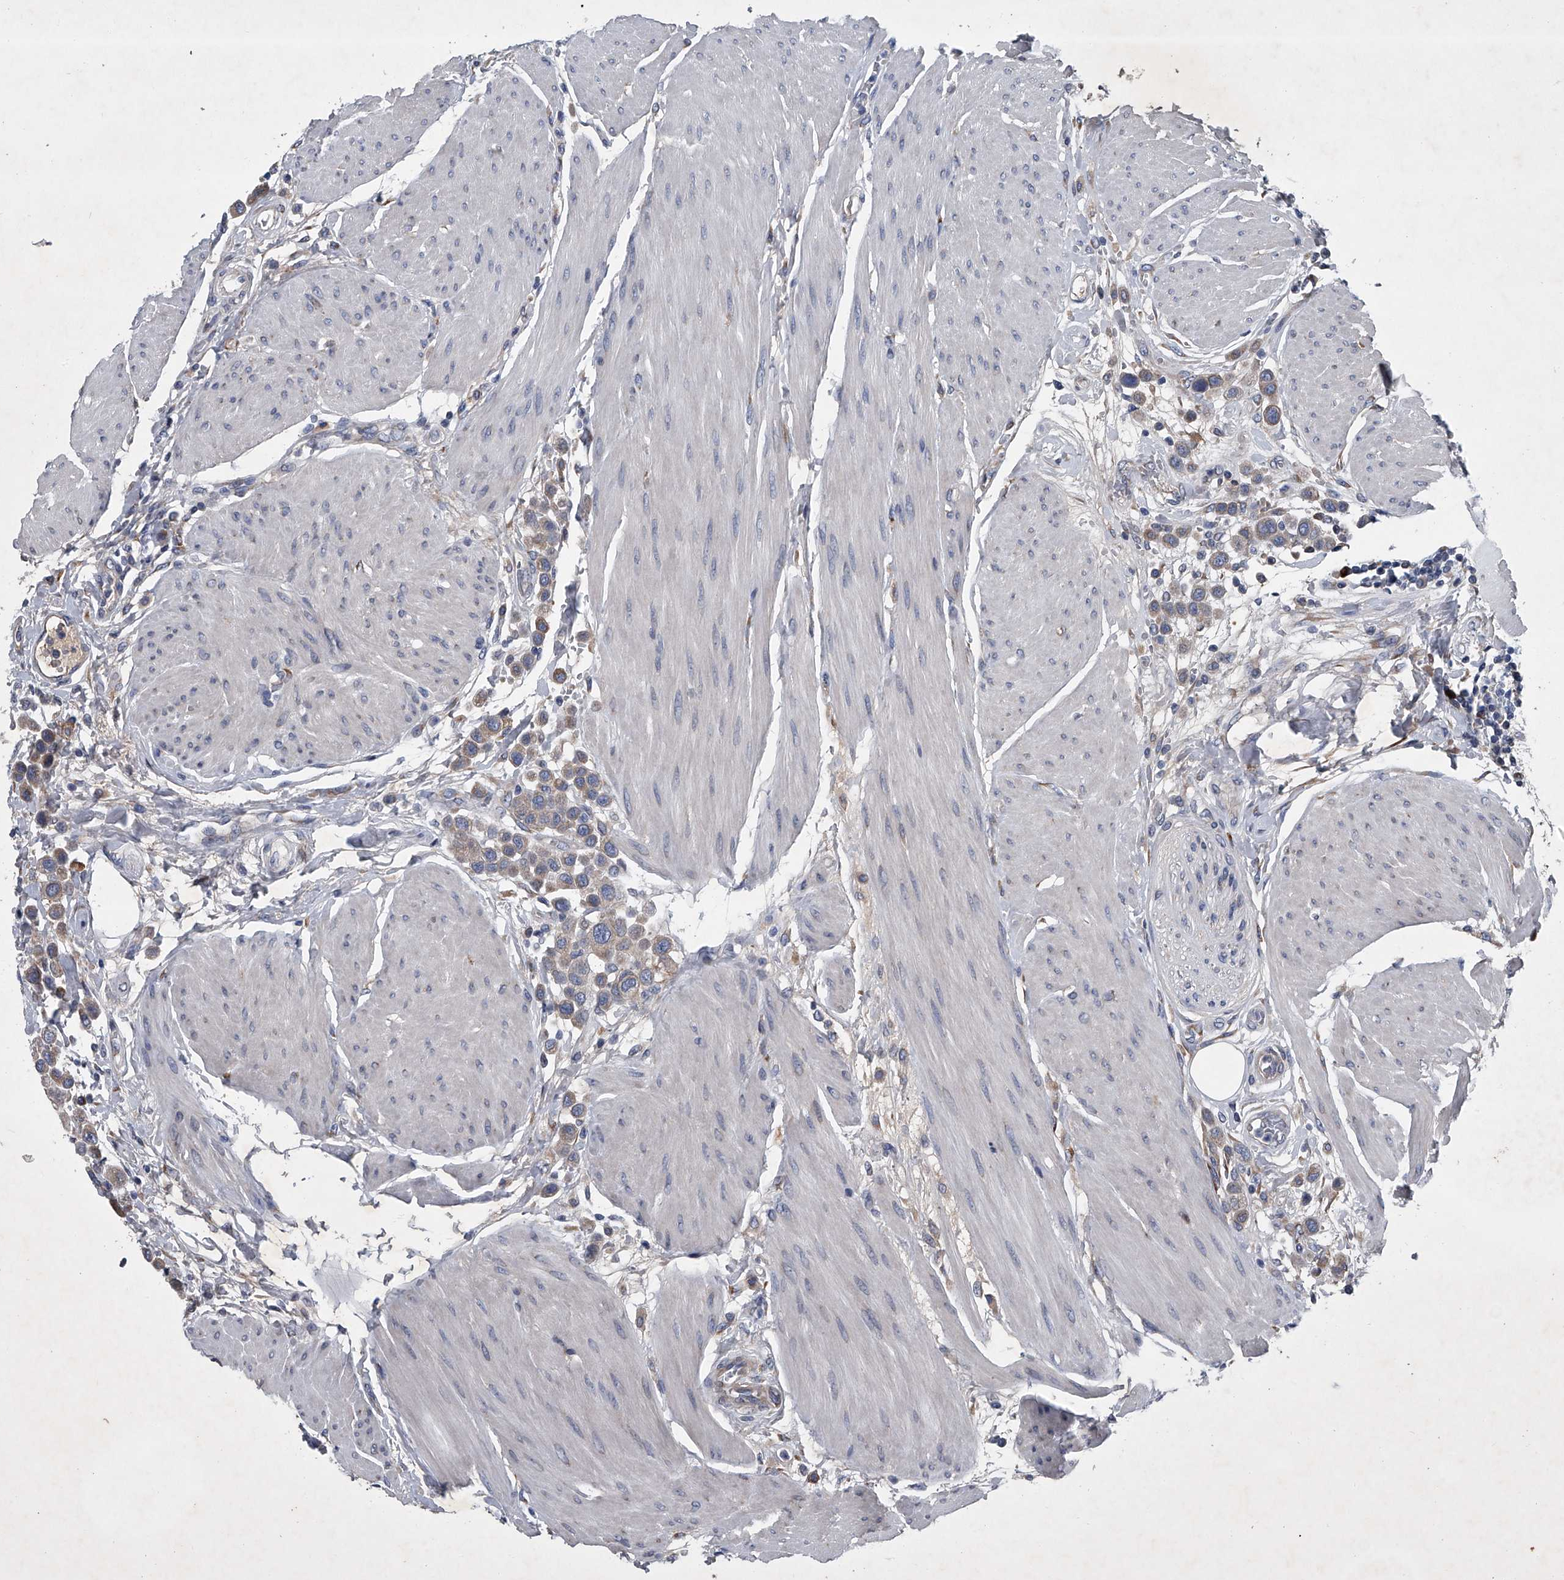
{"staining": {"intensity": "weak", "quantity": "25%-75%", "location": "cytoplasmic/membranous"}, "tissue": "urothelial cancer", "cell_type": "Tumor cells", "image_type": "cancer", "snomed": [{"axis": "morphology", "description": "Urothelial carcinoma, High grade"}, {"axis": "topography", "description": "Urinary bladder"}], "caption": "A photomicrograph of human urothelial cancer stained for a protein exhibits weak cytoplasmic/membranous brown staining in tumor cells.", "gene": "ABCG1", "patient": {"sex": "male", "age": 50}}